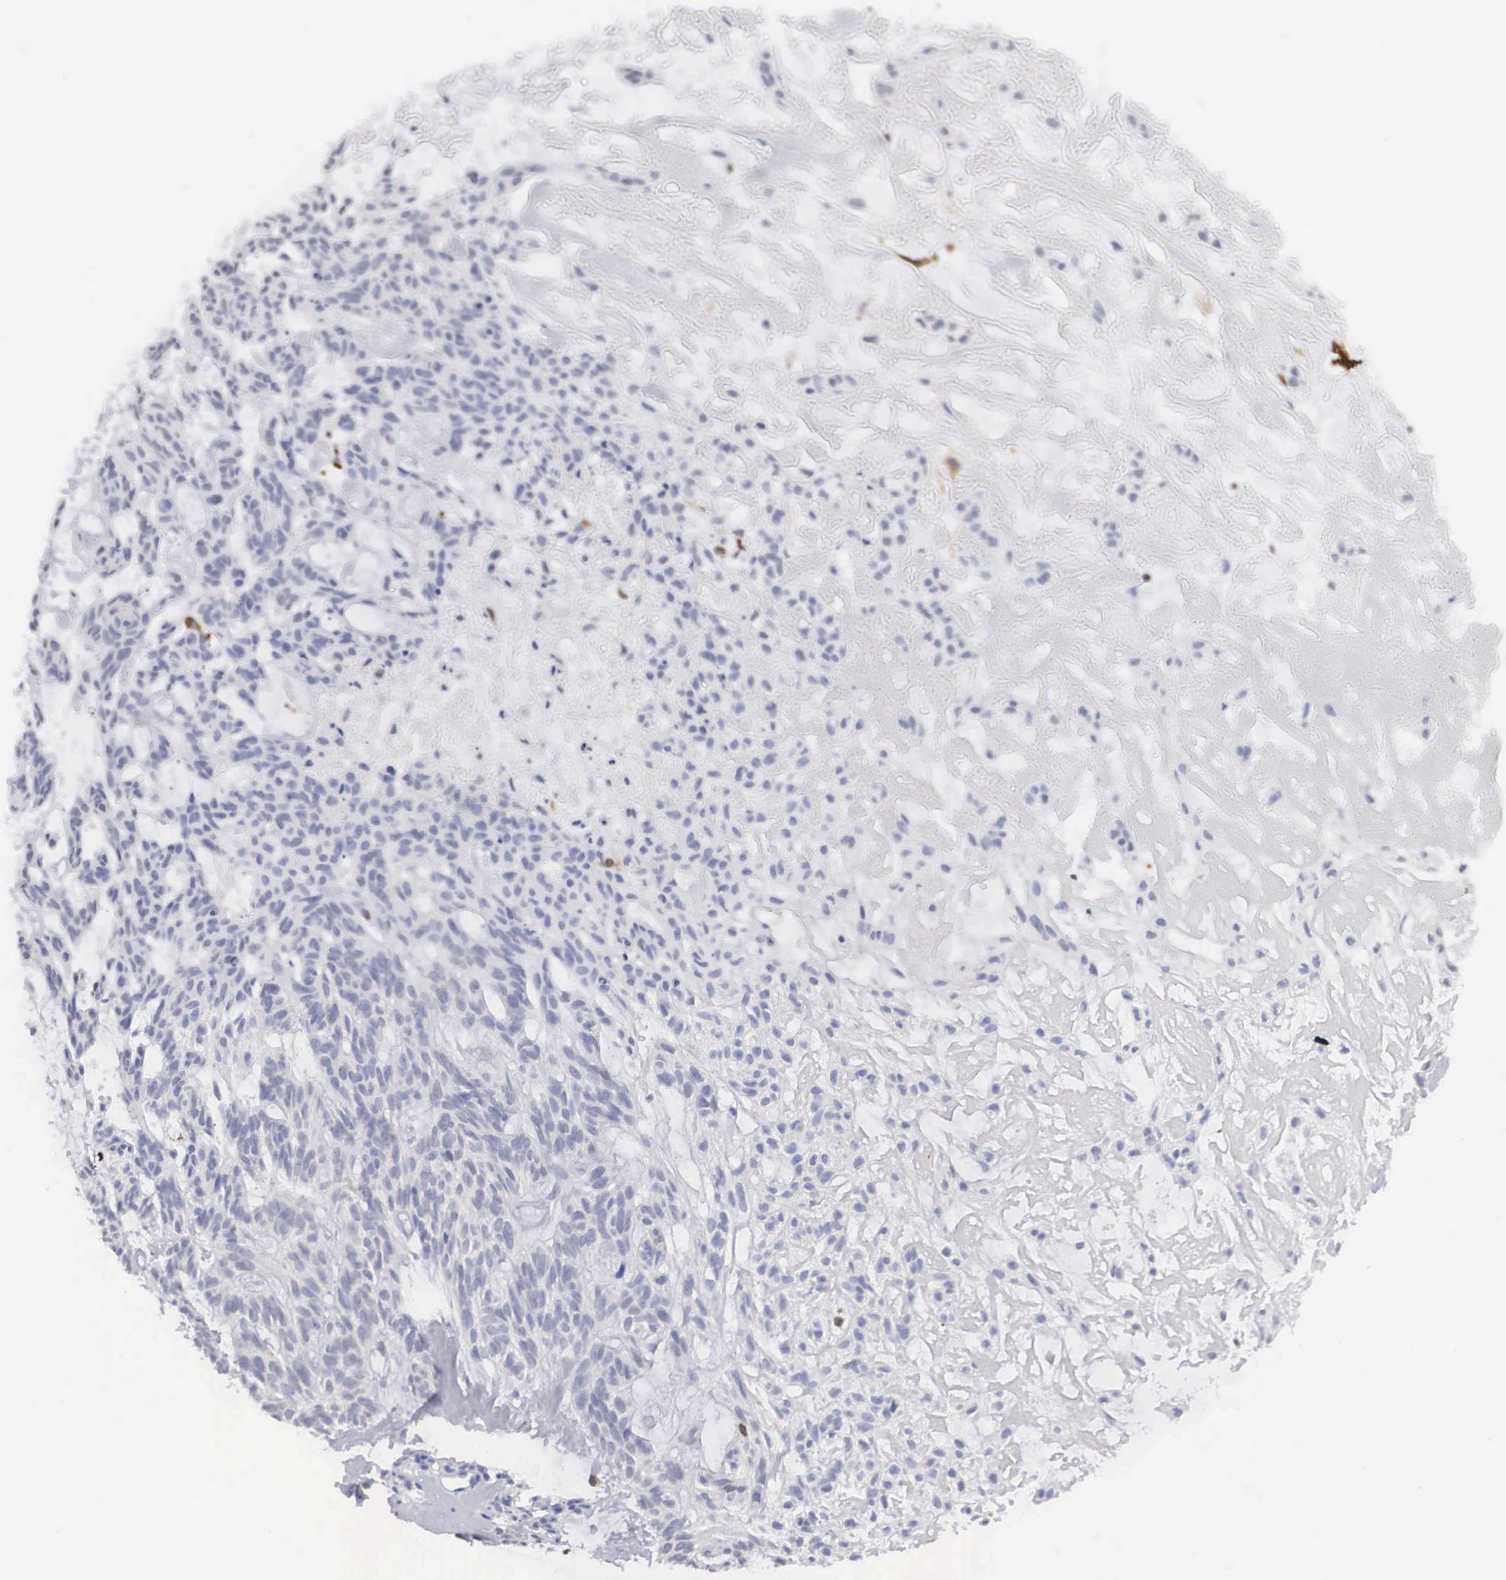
{"staining": {"intensity": "negative", "quantity": "none", "location": "none"}, "tissue": "skin cancer", "cell_type": "Tumor cells", "image_type": "cancer", "snomed": [{"axis": "morphology", "description": "Basal cell carcinoma"}, {"axis": "topography", "description": "Skin"}], "caption": "A photomicrograph of human skin cancer is negative for staining in tumor cells. Brightfield microscopy of immunohistochemistry (IHC) stained with DAB (brown) and hematoxylin (blue), captured at high magnification.", "gene": "HMOX1", "patient": {"sex": "male", "age": 75}}